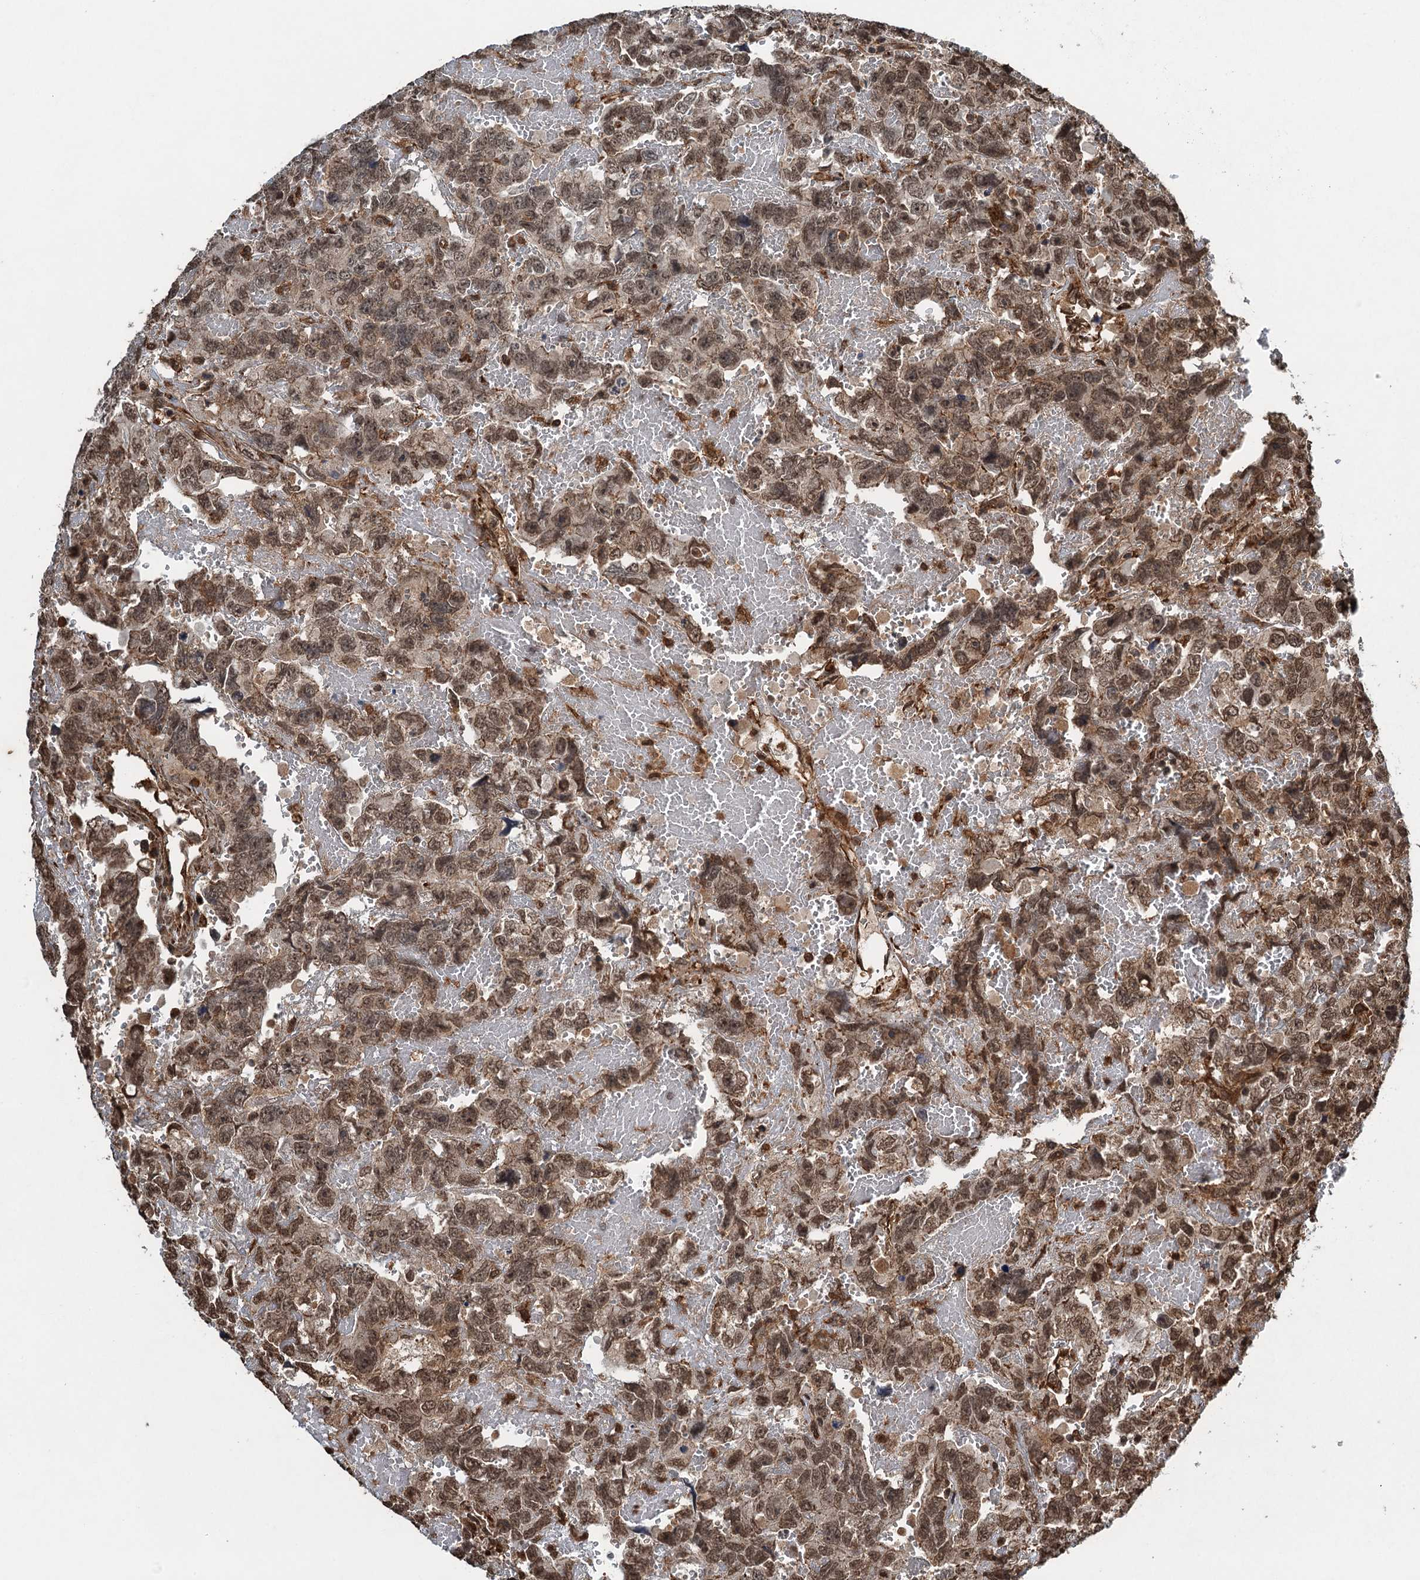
{"staining": {"intensity": "moderate", "quantity": ">75%", "location": "nuclear"}, "tissue": "testis cancer", "cell_type": "Tumor cells", "image_type": "cancer", "snomed": [{"axis": "morphology", "description": "Carcinoma, Embryonal, NOS"}, {"axis": "topography", "description": "Testis"}], "caption": "Protein expression analysis of testis cancer (embryonal carcinoma) displays moderate nuclear positivity in approximately >75% of tumor cells.", "gene": "WHAMM", "patient": {"sex": "male", "age": 45}}